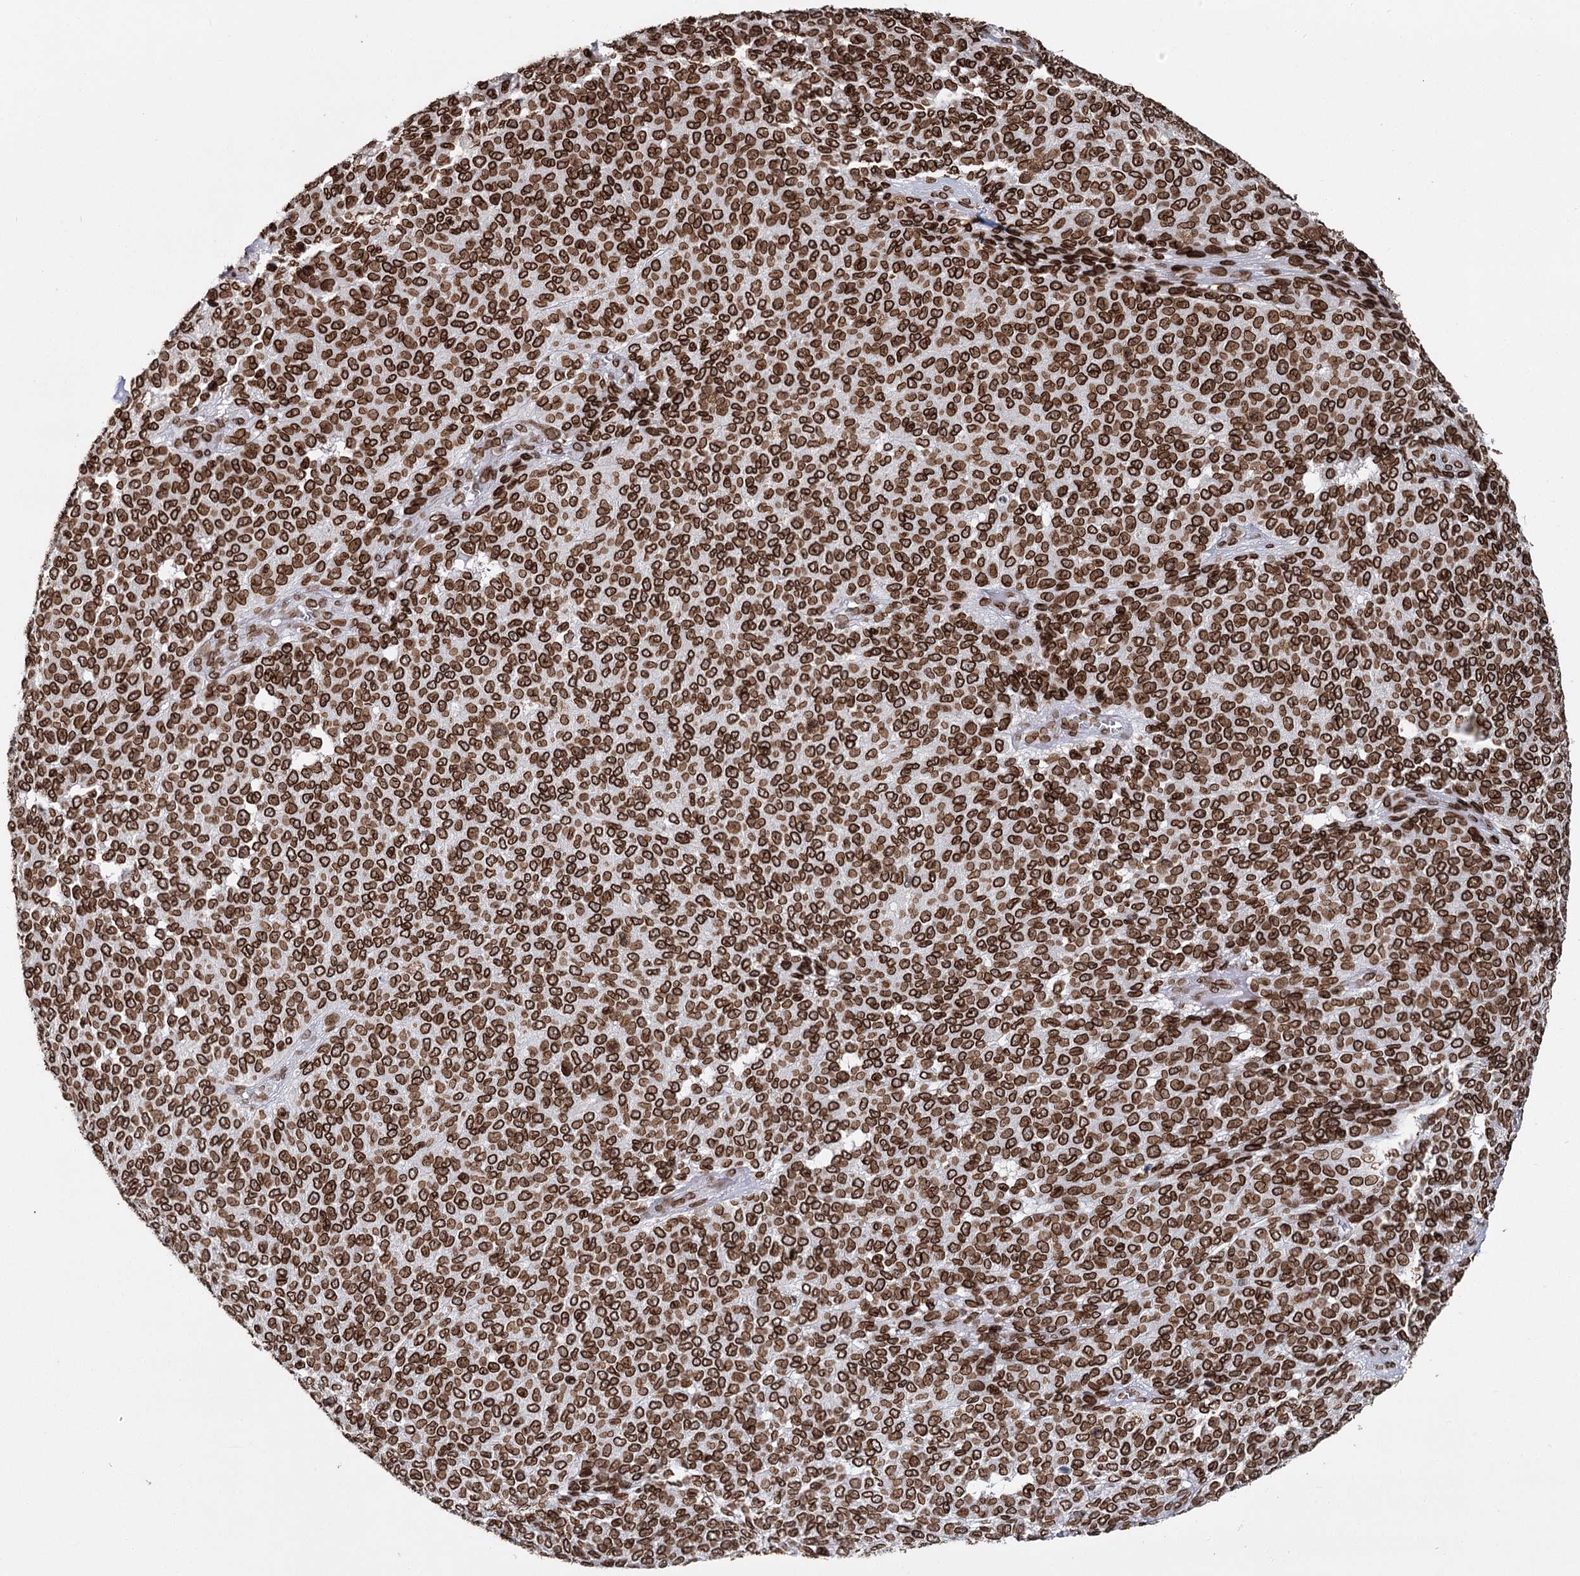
{"staining": {"intensity": "strong", "quantity": ">75%", "location": "cytoplasmic/membranous,nuclear"}, "tissue": "melanoma", "cell_type": "Tumor cells", "image_type": "cancer", "snomed": [{"axis": "morphology", "description": "Malignant melanoma, NOS"}, {"axis": "topography", "description": "Skin"}], "caption": "Protein expression analysis of human malignant melanoma reveals strong cytoplasmic/membranous and nuclear staining in about >75% of tumor cells.", "gene": "KIAA0930", "patient": {"sex": "male", "age": 49}}